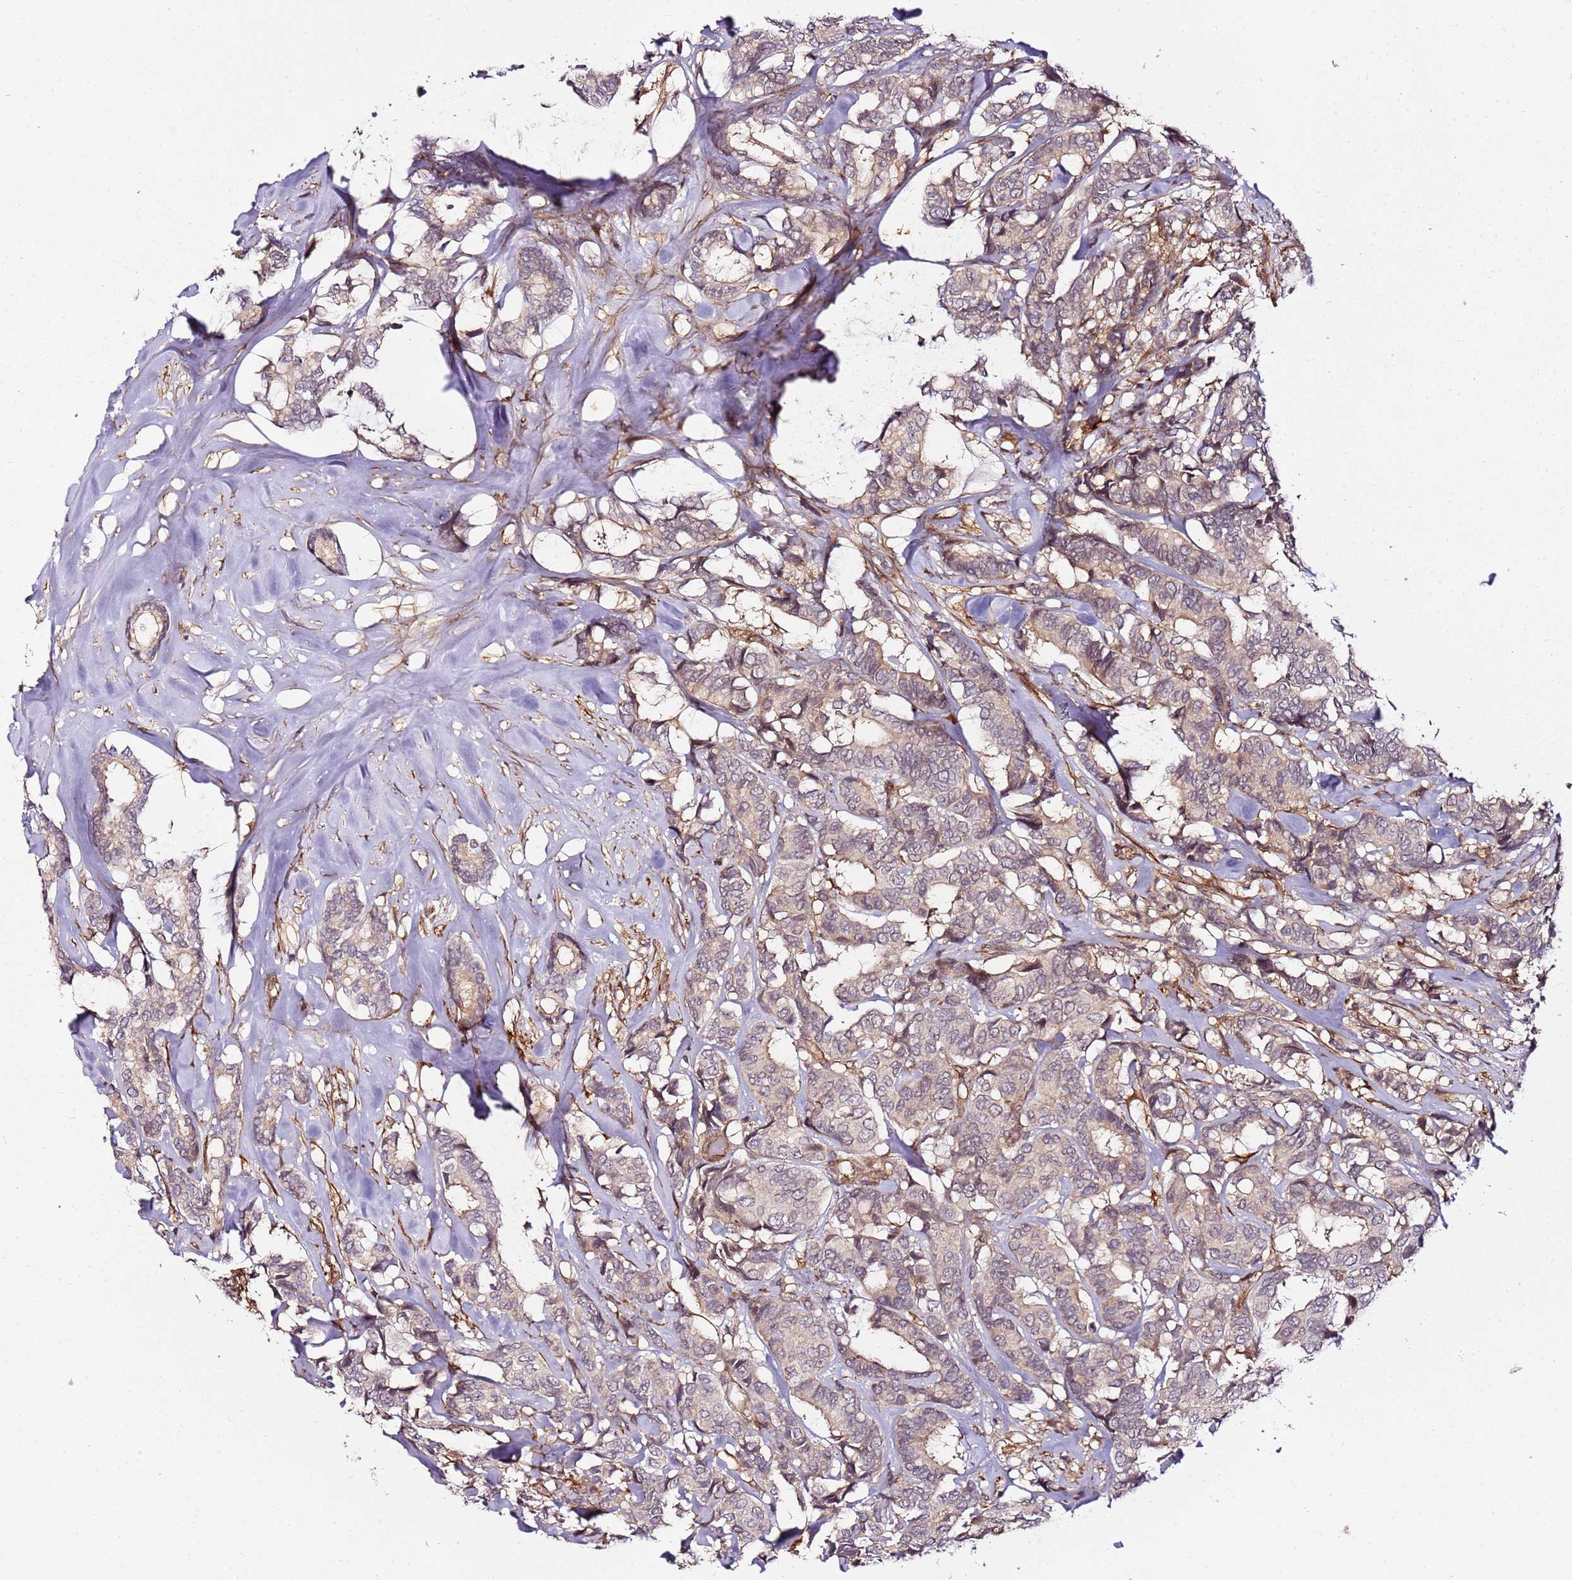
{"staining": {"intensity": "weak", "quantity": "<25%", "location": "cytoplasmic/membranous"}, "tissue": "breast cancer", "cell_type": "Tumor cells", "image_type": "cancer", "snomed": [{"axis": "morphology", "description": "Duct carcinoma"}, {"axis": "topography", "description": "Breast"}], "caption": "Immunohistochemistry (IHC) photomicrograph of human breast cancer (invasive ductal carcinoma) stained for a protein (brown), which displays no expression in tumor cells.", "gene": "CCNYL1", "patient": {"sex": "female", "age": 87}}